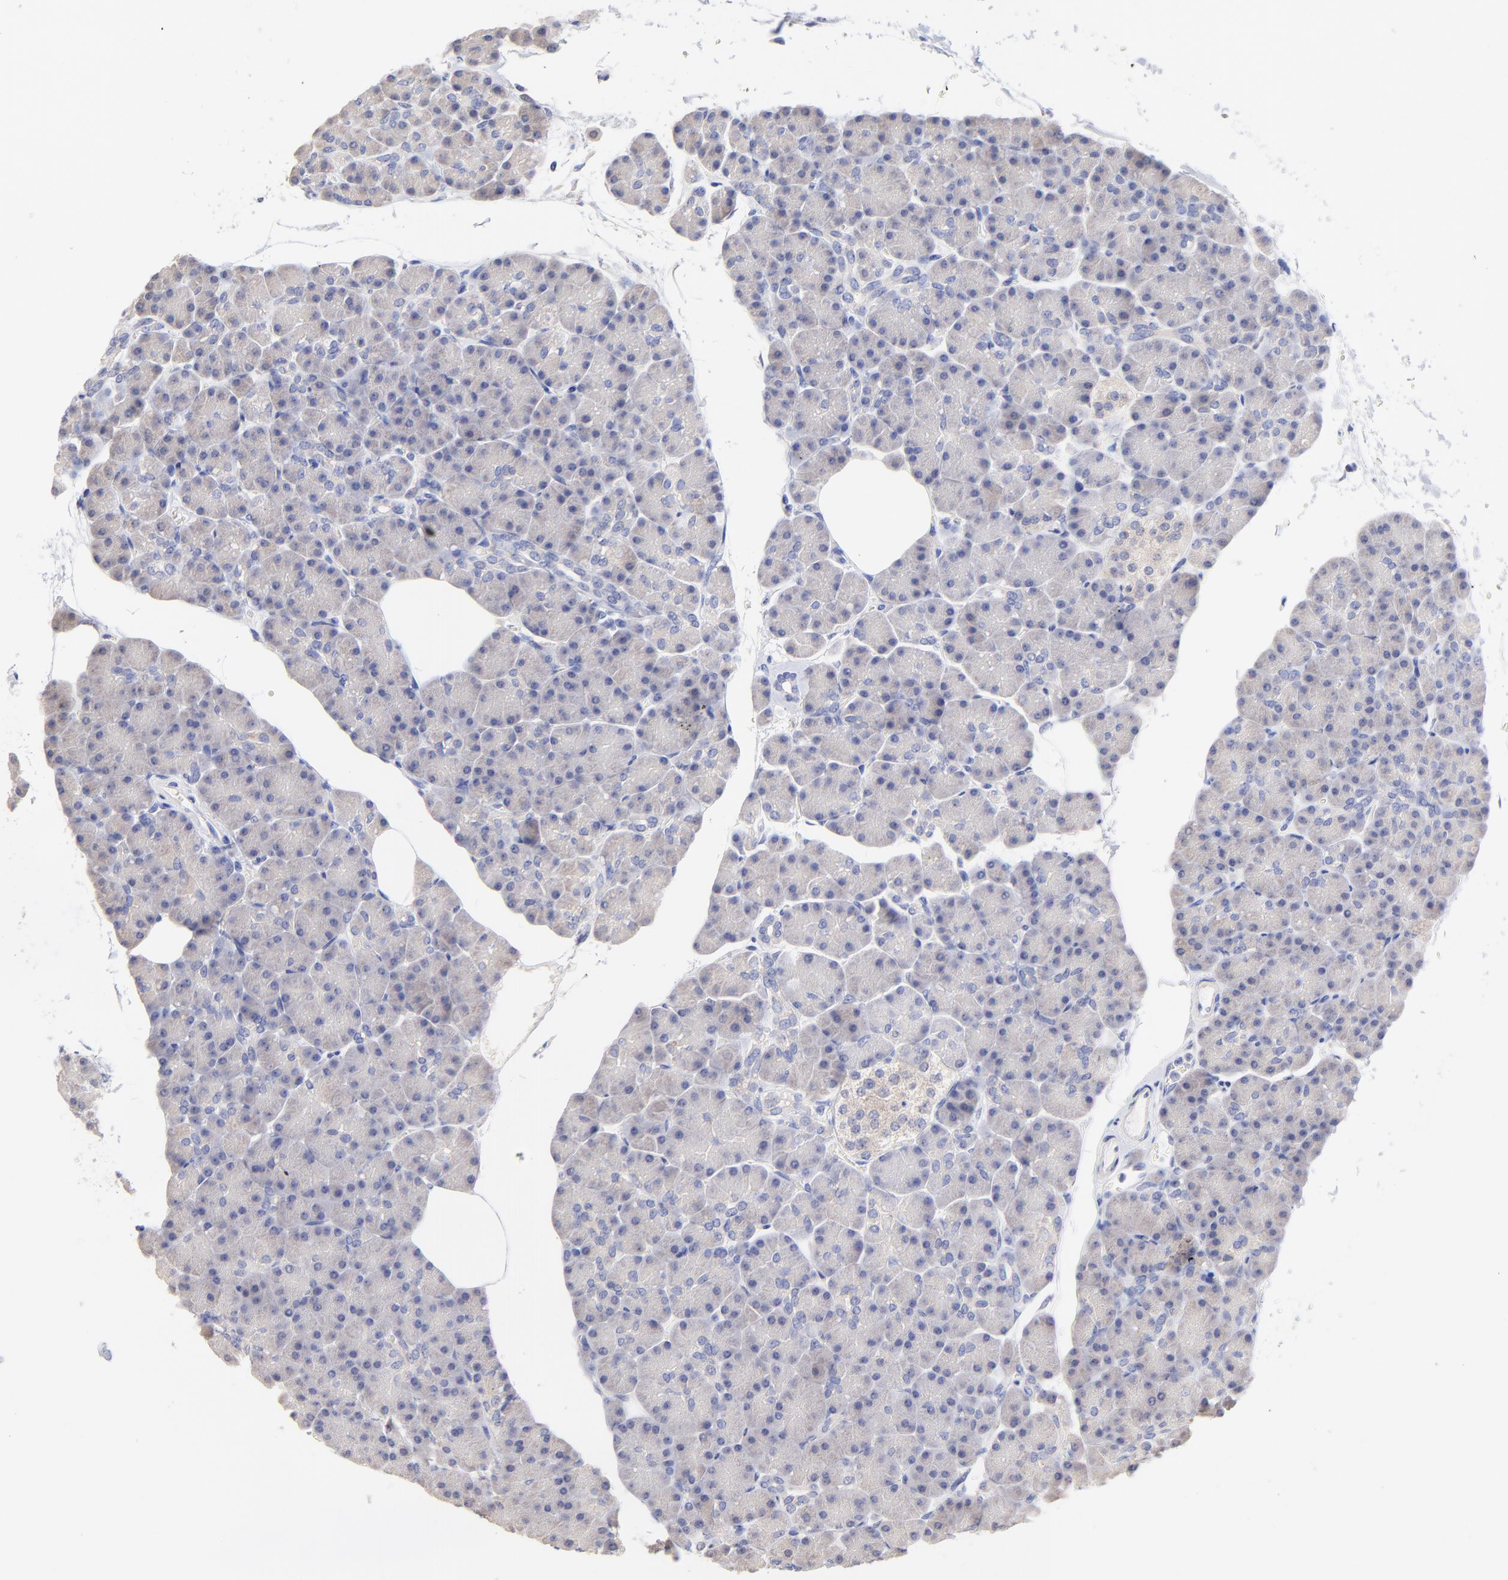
{"staining": {"intensity": "weak", "quantity": "<25%", "location": "cytoplasmic/membranous"}, "tissue": "pancreas", "cell_type": "Exocrine glandular cells", "image_type": "normal", "snomed": [{"axis": "morphology", "description": "Normal tissue, NOS"}, {"axis": "topography", "description": "Pancreas"}], "caption": "Immunohistochemistry (IHC) of benign pancreas demonstrates no staining in exocrine glandular cells. (Immunohistochemistry (IHC), brightfield microscopy, high magnification).", "gene": "CFAP57", "patient": {"sex": "female", "age": 43}}